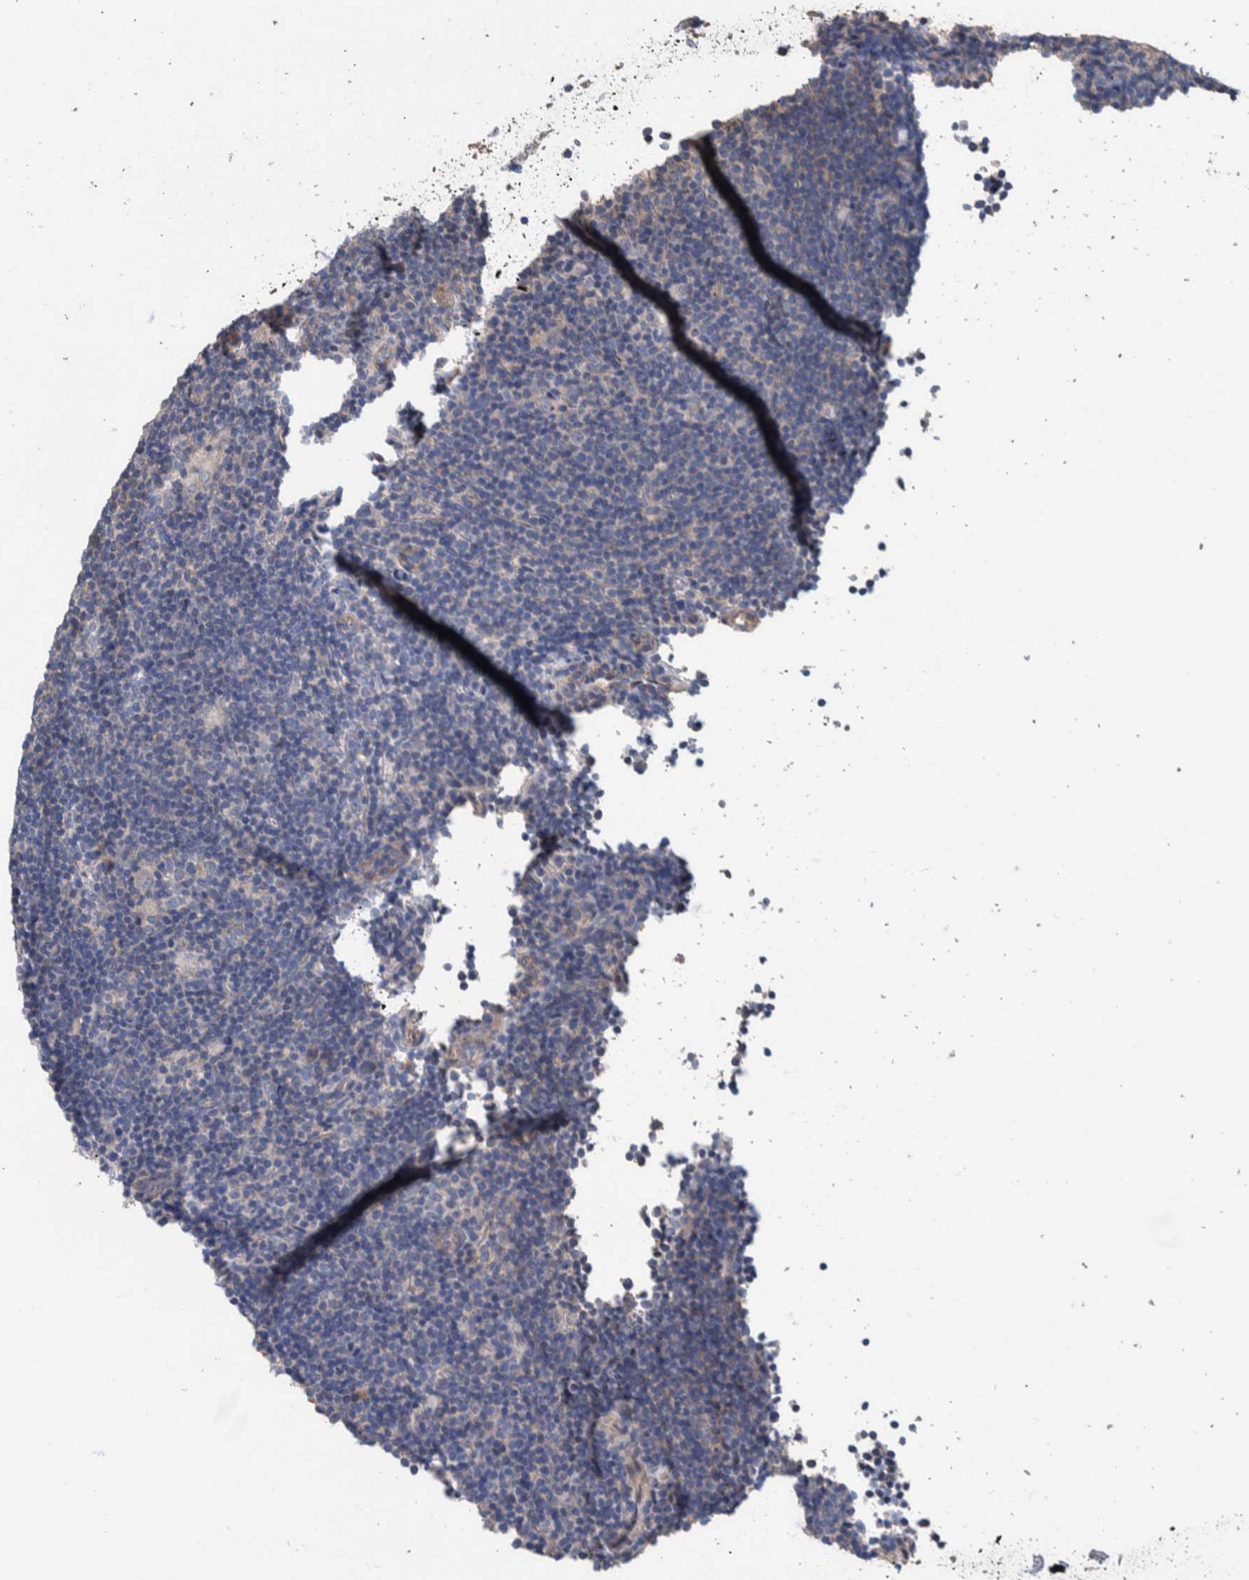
{"staining": {"intensity": "negative", "quantity": "none", "location": "none"}, "tissue": "lymphoma", "cell_type": "Tumor cells", "image_type": "cancer", "snomed": [{"axis": "morphology", "description": "Hodgkin's disease, NOS"}, {"axis": "topography", "description": "Lymph node"}], "caption": "This is an IHC histopathology image of human Hodgkin's disease. There is no expression in tumor cells.", "gene": "SLC45A4", "patient": {"sex": "female", "age": 57}}